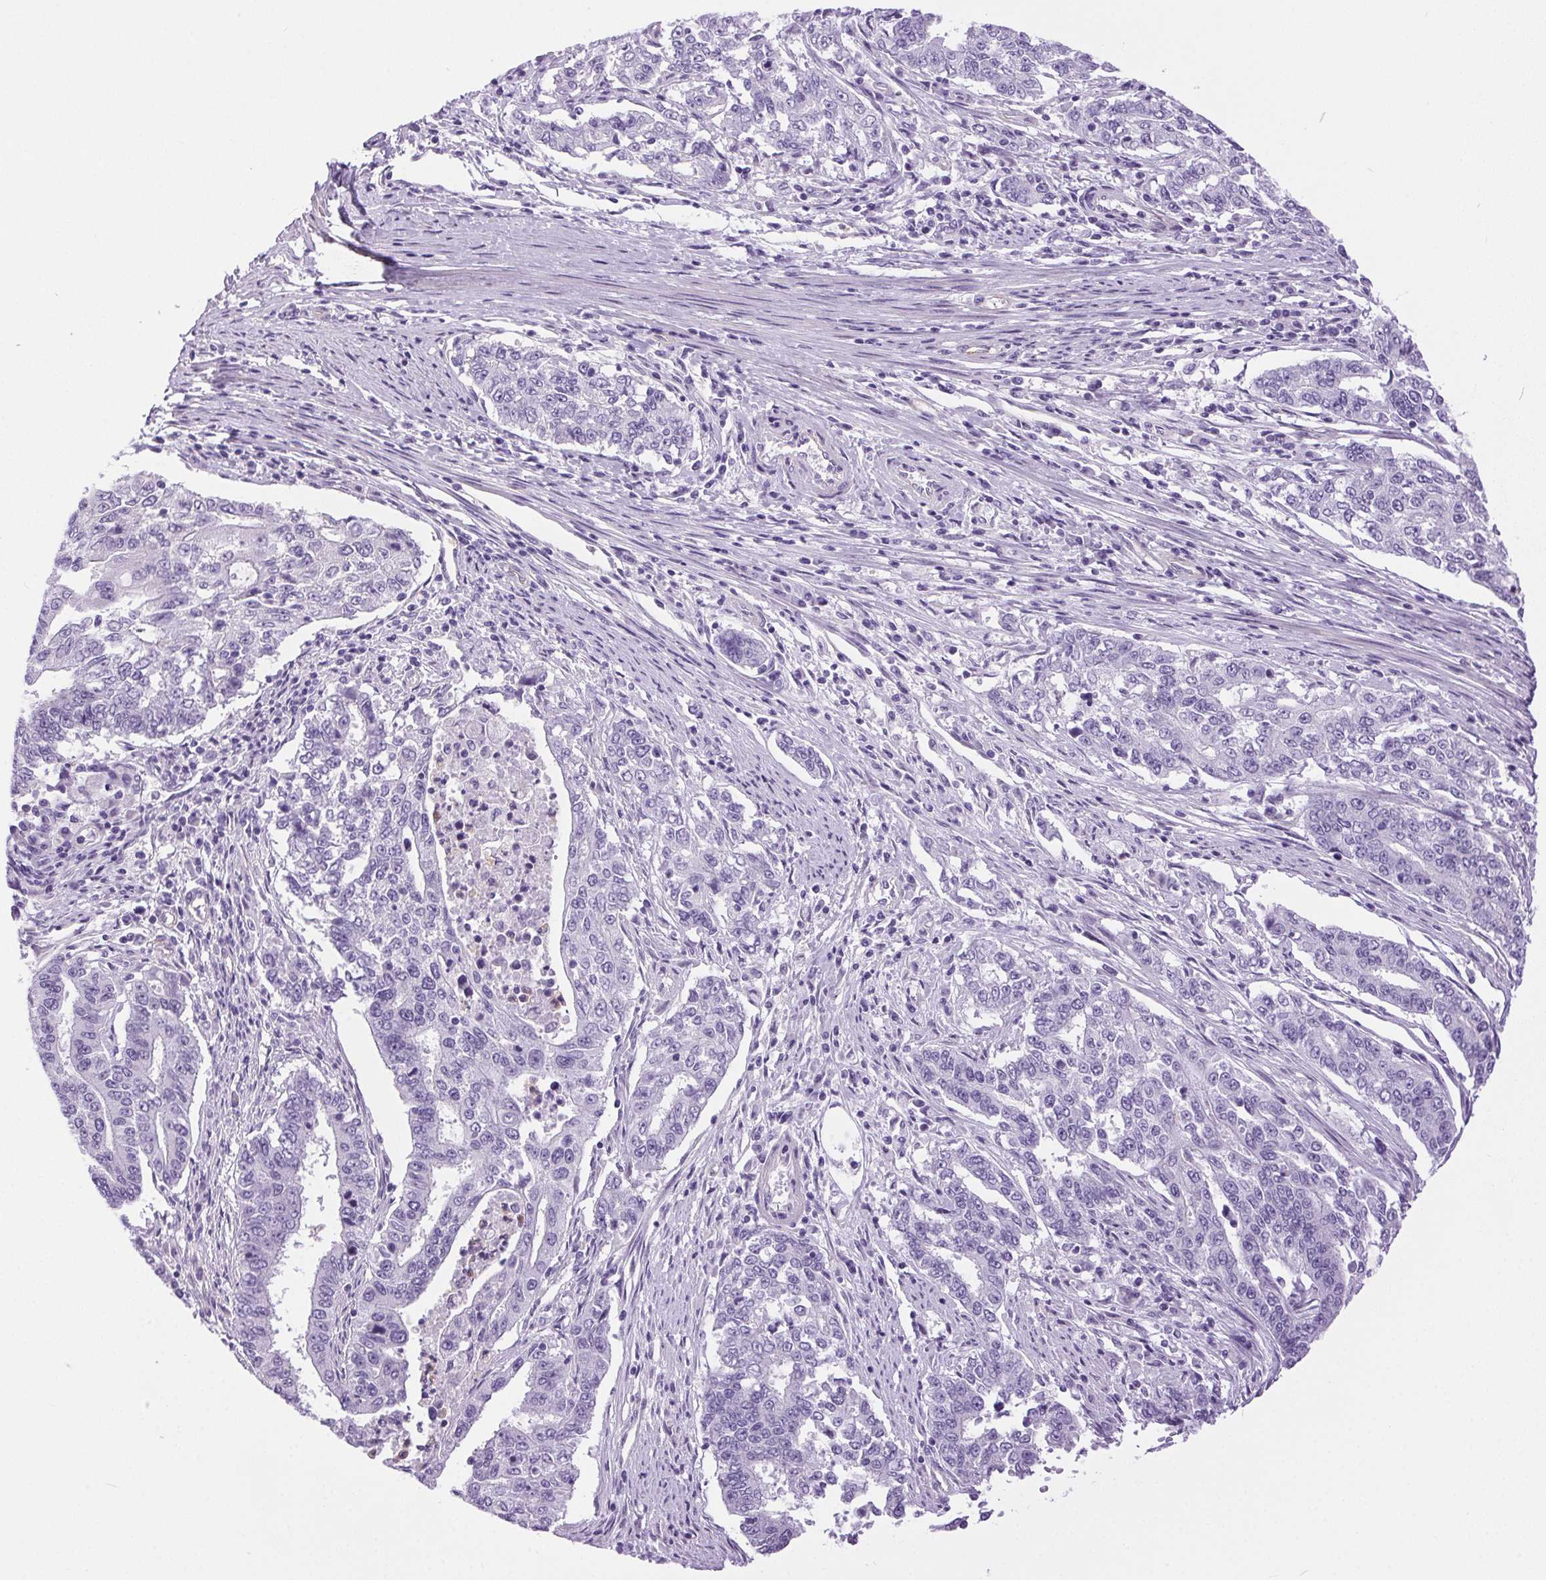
{"staining": {"intensity": "negative", "quantity": "none", "location": "none"}, "tissue": "endometrial cancer", "cell_type": "Tumor cells", "image_type": "cancer", "snomed": [{"axis": "morphology", "description": "Adenocarcinoma, NOS"}, {"axis": "topography", "description": "Uterus"}], "caption": "Tumor cells are negative for protein expression in human endometrial cancer (adenocarcinoma). Brightfield microscopy of IHC stained with DAB (brown) and hematoxylin (blue), captured at high magnification.", "gene": "SHCBP1L", "patient": {"sex": "female", "age": 59}}